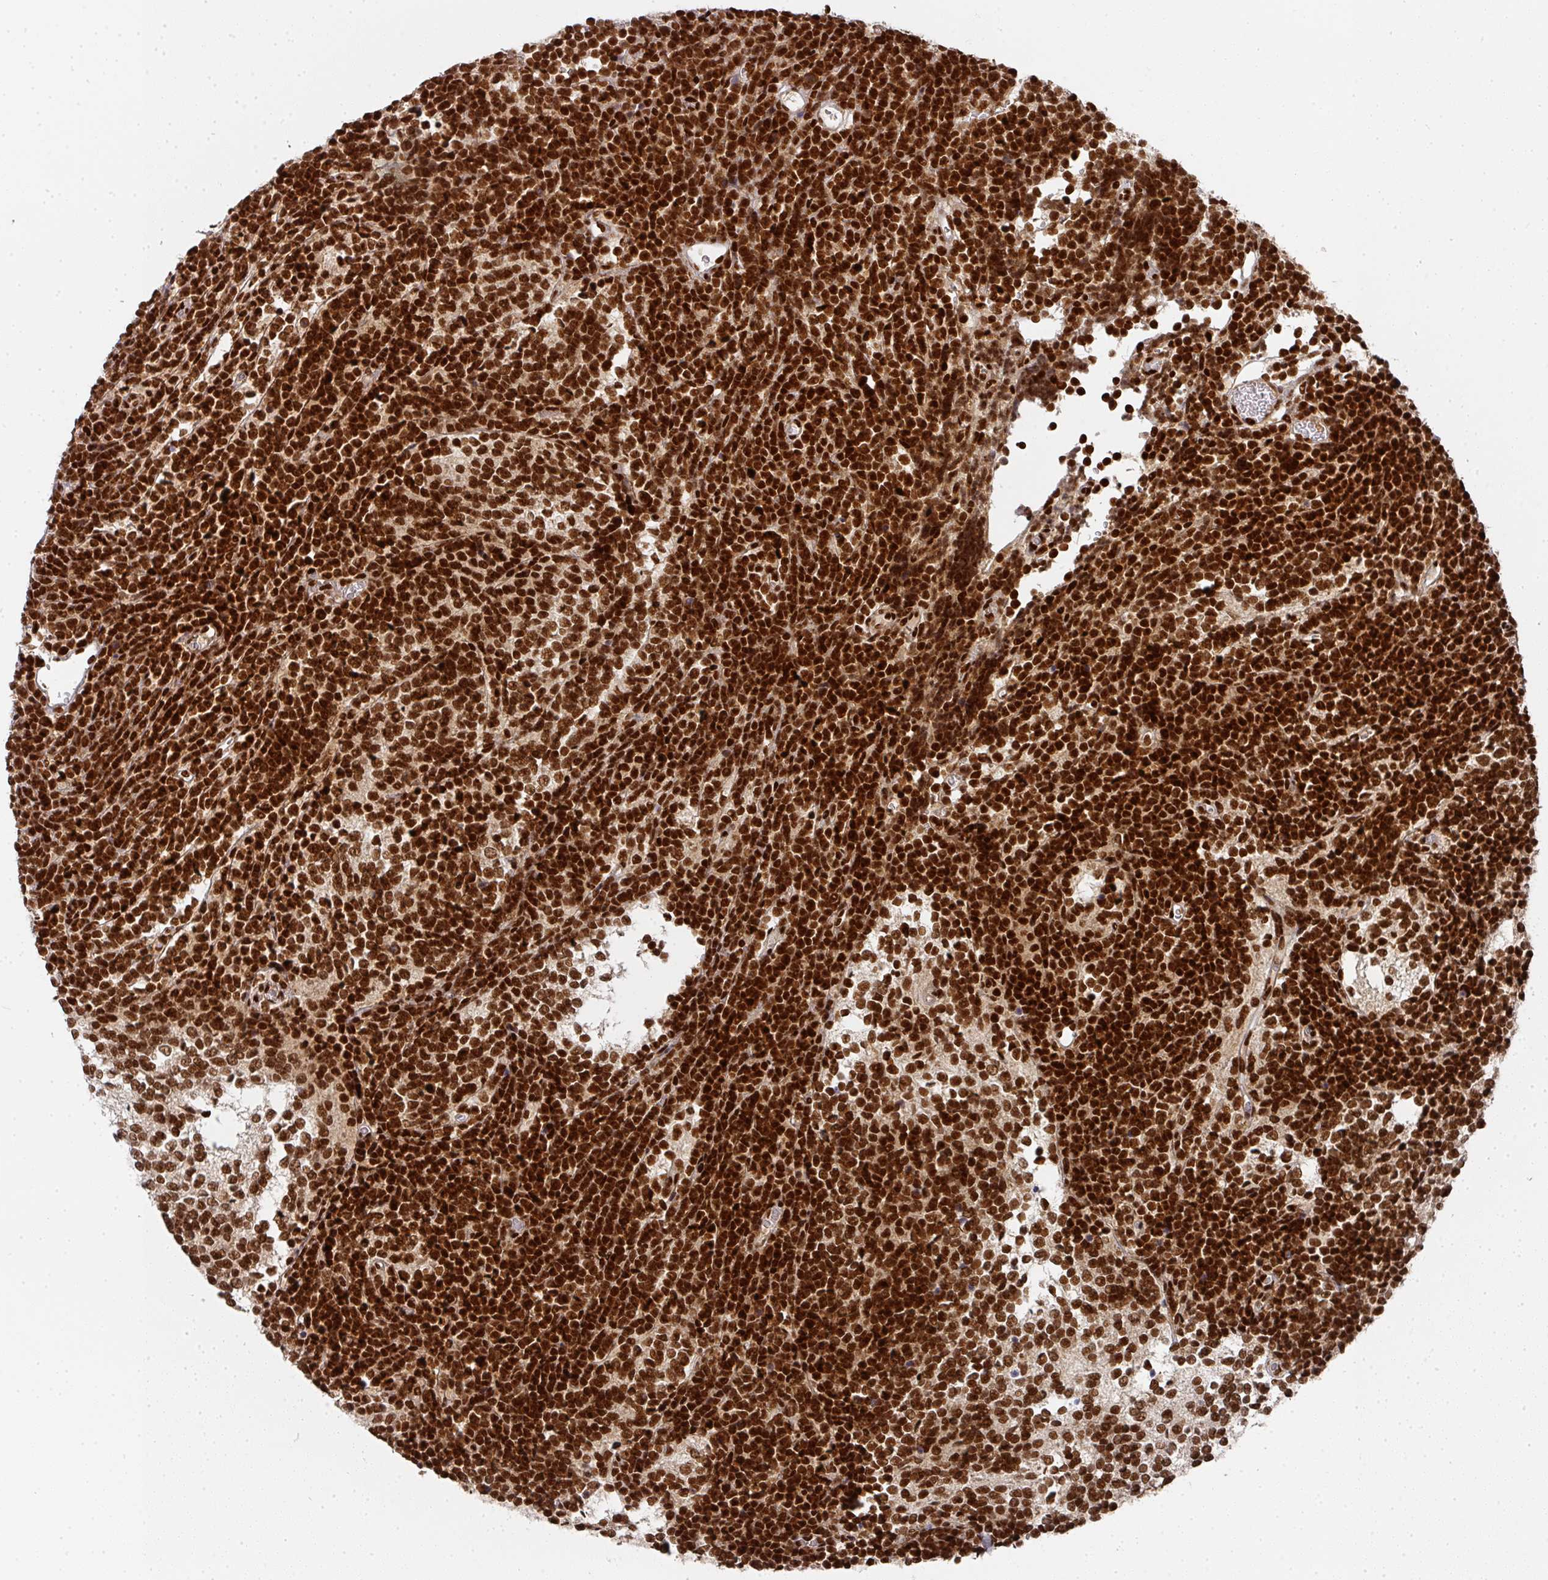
{"staining": {"intensity": "strong", "quantity": ">75%", "location": "nuclear"}, "tissue": "glioma", "cell_type": "Tumor cells", "image_type": "cancer", "snomed": [{"axis": "morphology", "description": "Glioma, malignant, Low grade"}, {"axis": "topography", "description": "Brain"}], "caption": "Protein staining of glioma tissue reveals strong nuclear expression in about >75% of tumor cells. Immunohistochemistry (ihc) stains the protein of interest in brown and the nuclei are stained blue.", "gene": "DIDO1", "patient": {"sex": "female", "age": 1}}